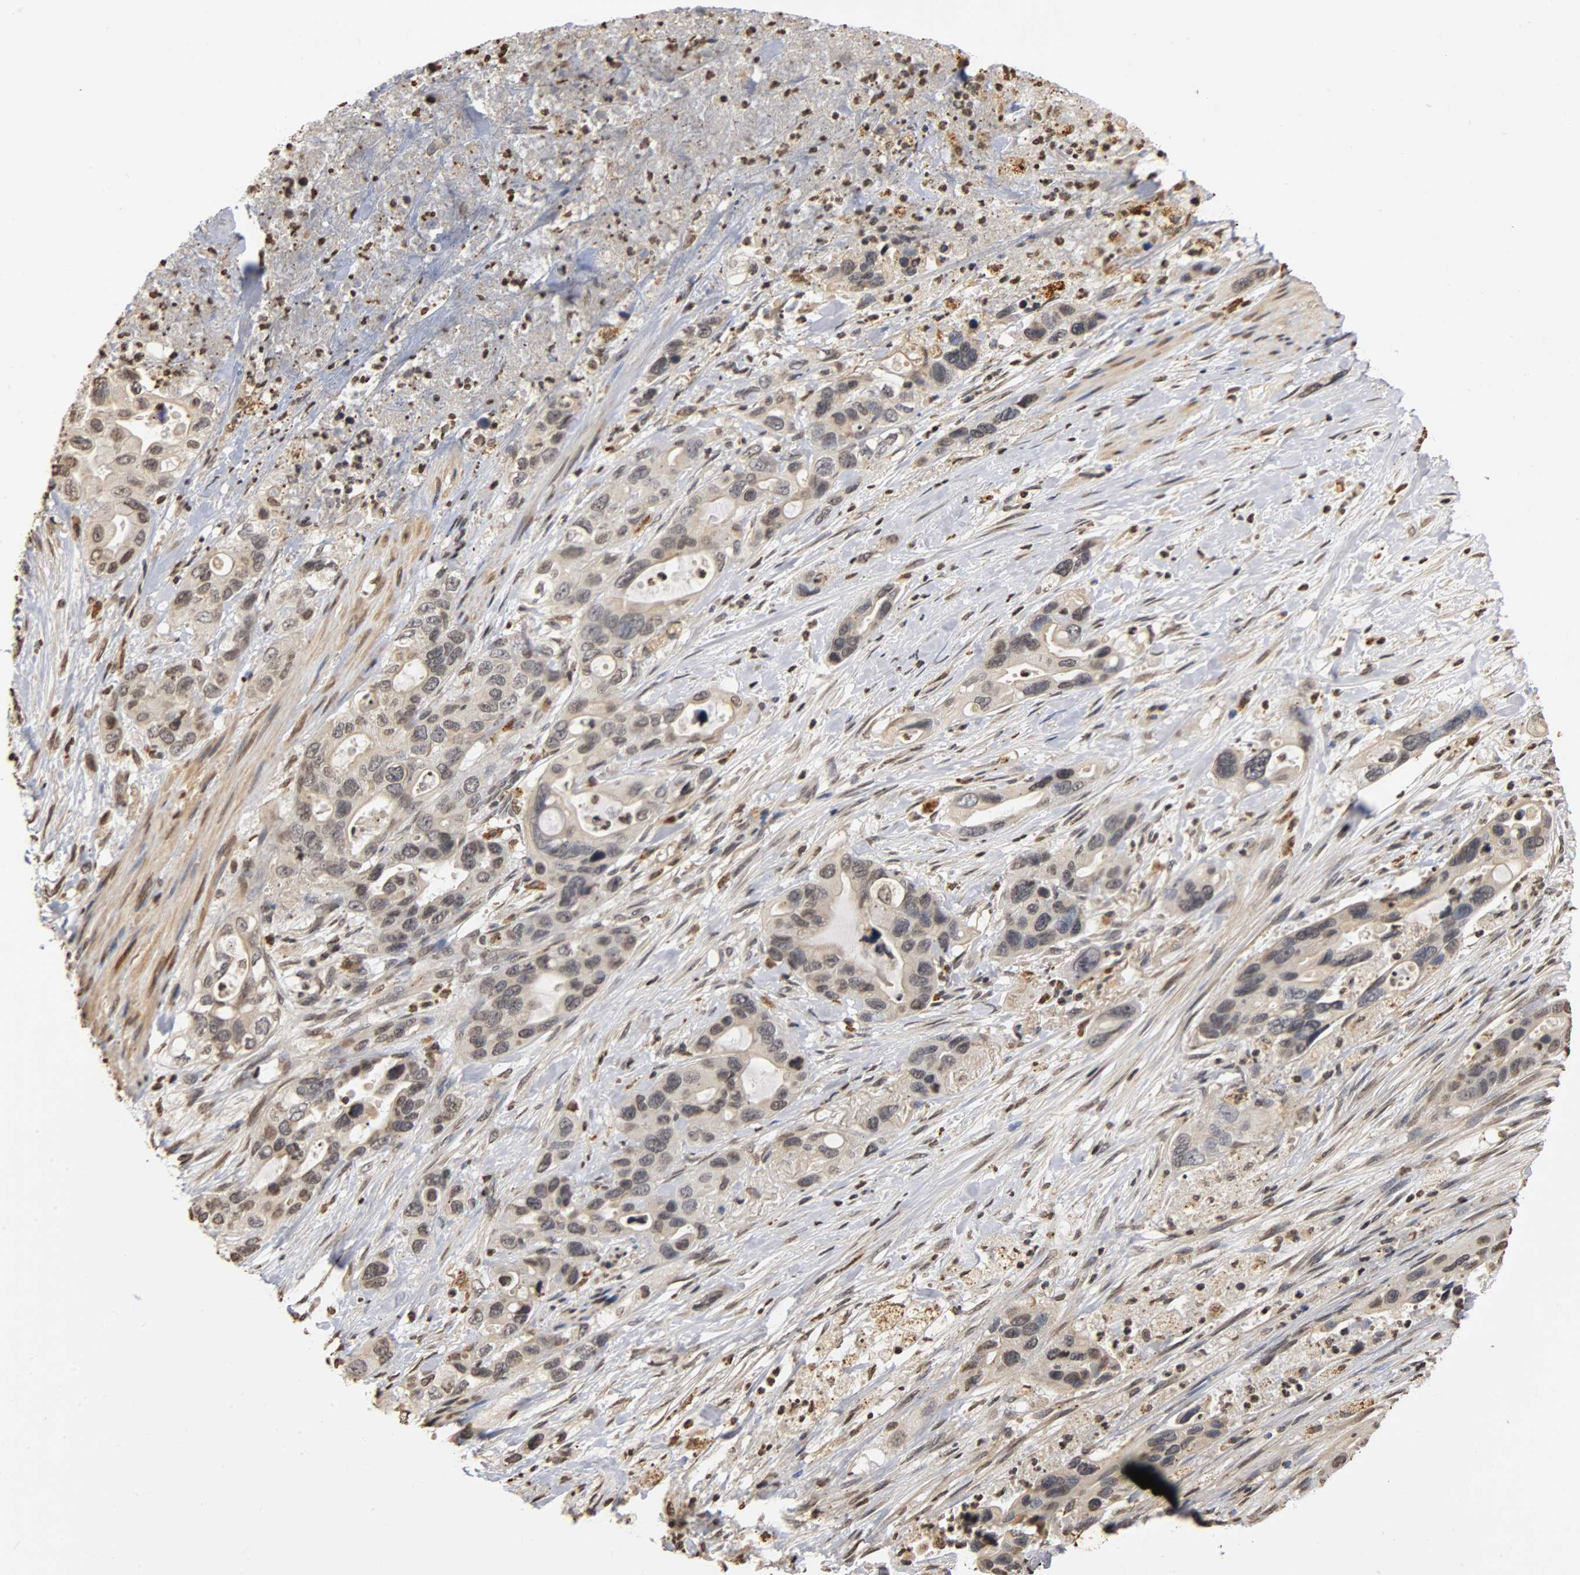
{"staining": {"intensity": "weak", "quantity": "<25%", "location": "cytoplasmic/membranous"}, "tissue": "pancreatic cancer", "cell_type": "Tumor cells", "image_type": "cancer", "snomed": [{"axis": "morphology", "description": "Adenocarcinoma, NOS"}, {"axis": "topography", "description": "Pancreas"}], "caption": "This is a micrograph of immunohistochemistry (IHC) staining of pancreatic adenocarcinoma, which shows no expression in tumor cells.", "gene": "ERCC2", "patient": {"sex": "female", "age": 71}}